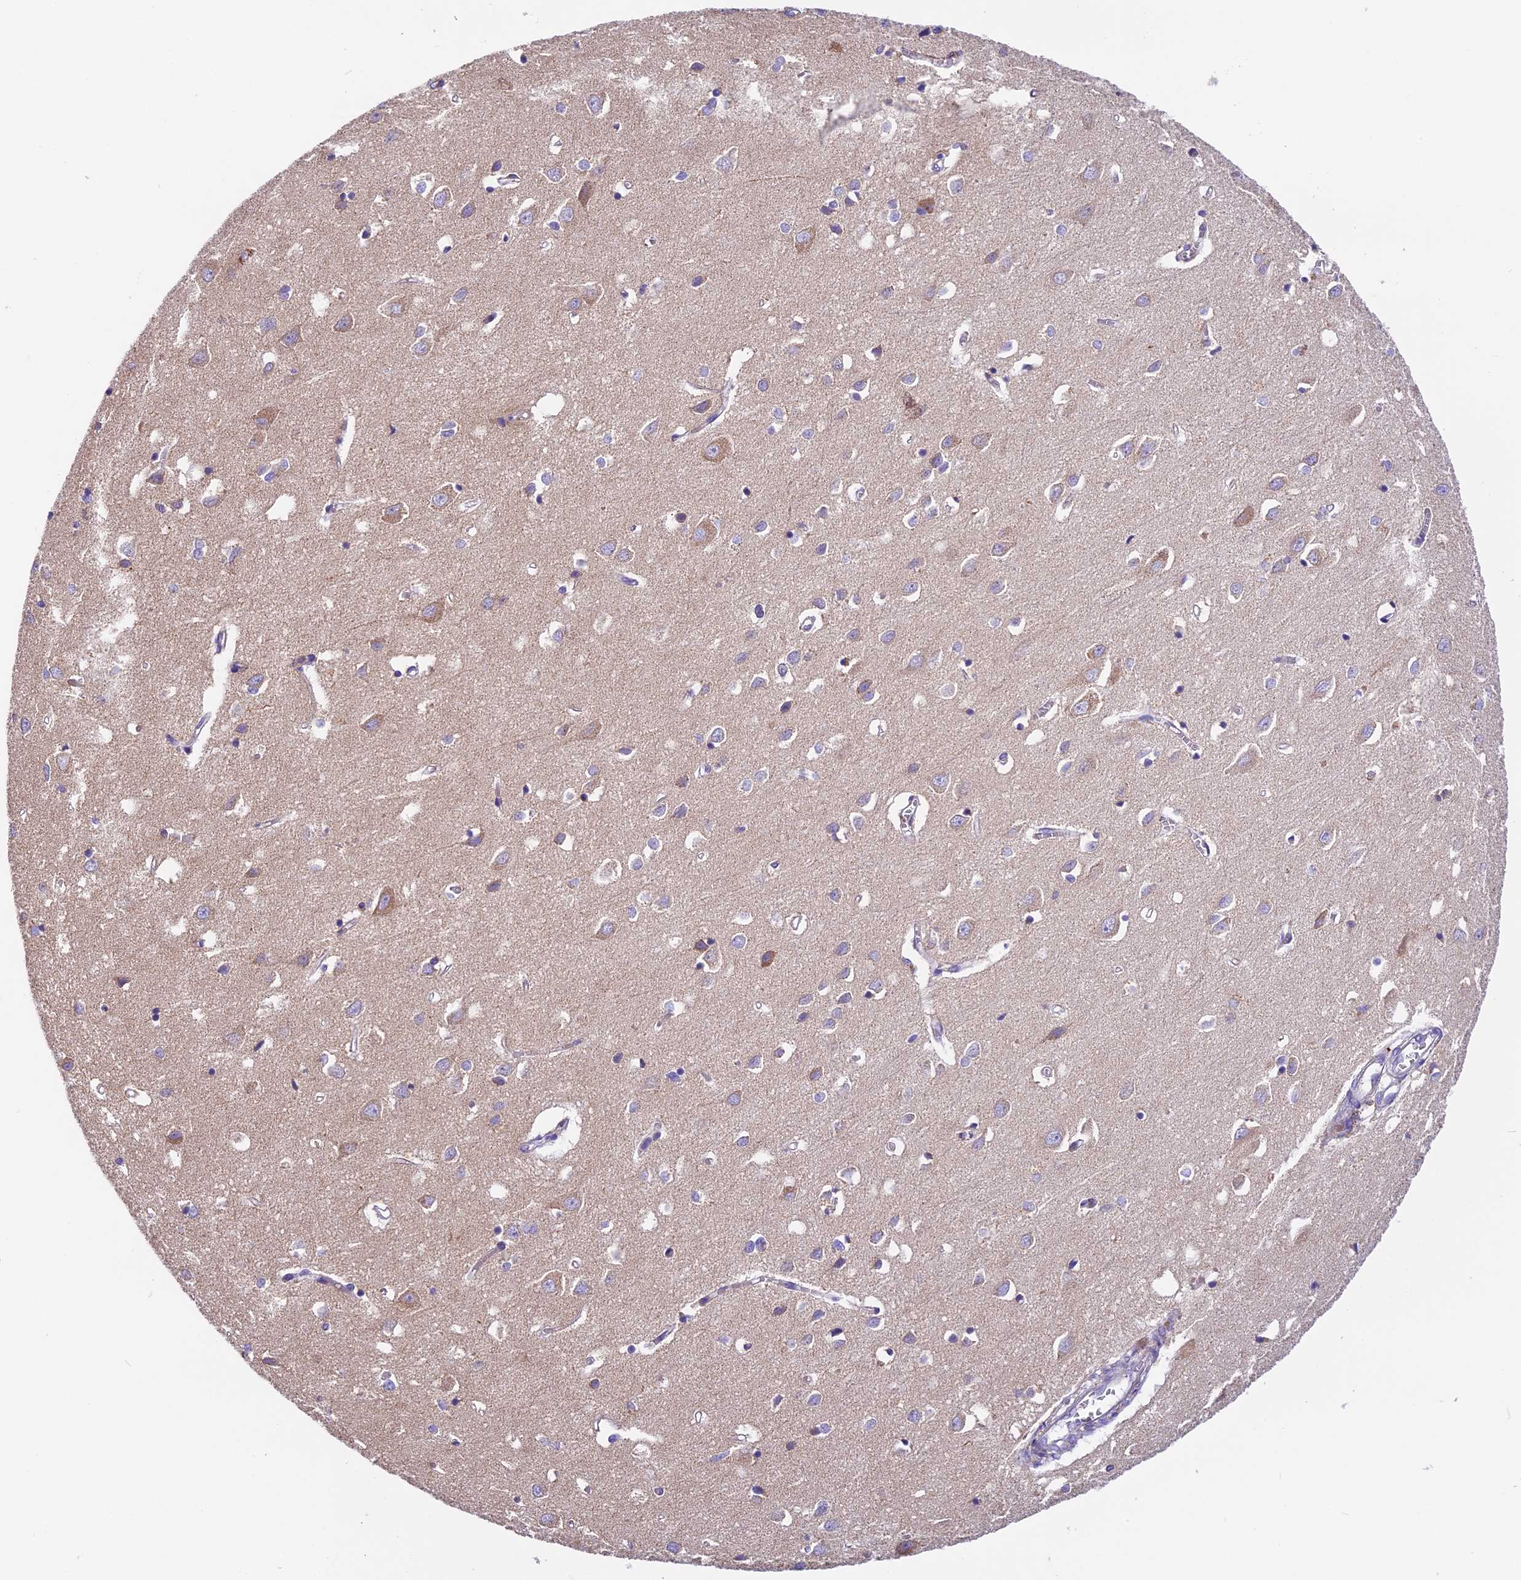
{"staining": {"intensity": "negative", "quantity": "none", "location": "none"}, "tissue": "cerebral cortex", "cell_type": "Endothelial cells", "image_type": "normal", "snomed": [{"axis": "morphology", "description": "Normal tissue, NOS"}, {"axis": "topography", "description": "Cerebral cortex"}], "caption": "DAB immunohistochemical staining of normal human cerebral cortex demonstrates no significant staining in endothelial cells. (DAB (3,3'-diaminobenzidine) immunohistochemistry (IHC) with hematoxylin counter stain).", "gene": "MGME1", "patient": {"sex": "female", "age": 64}}